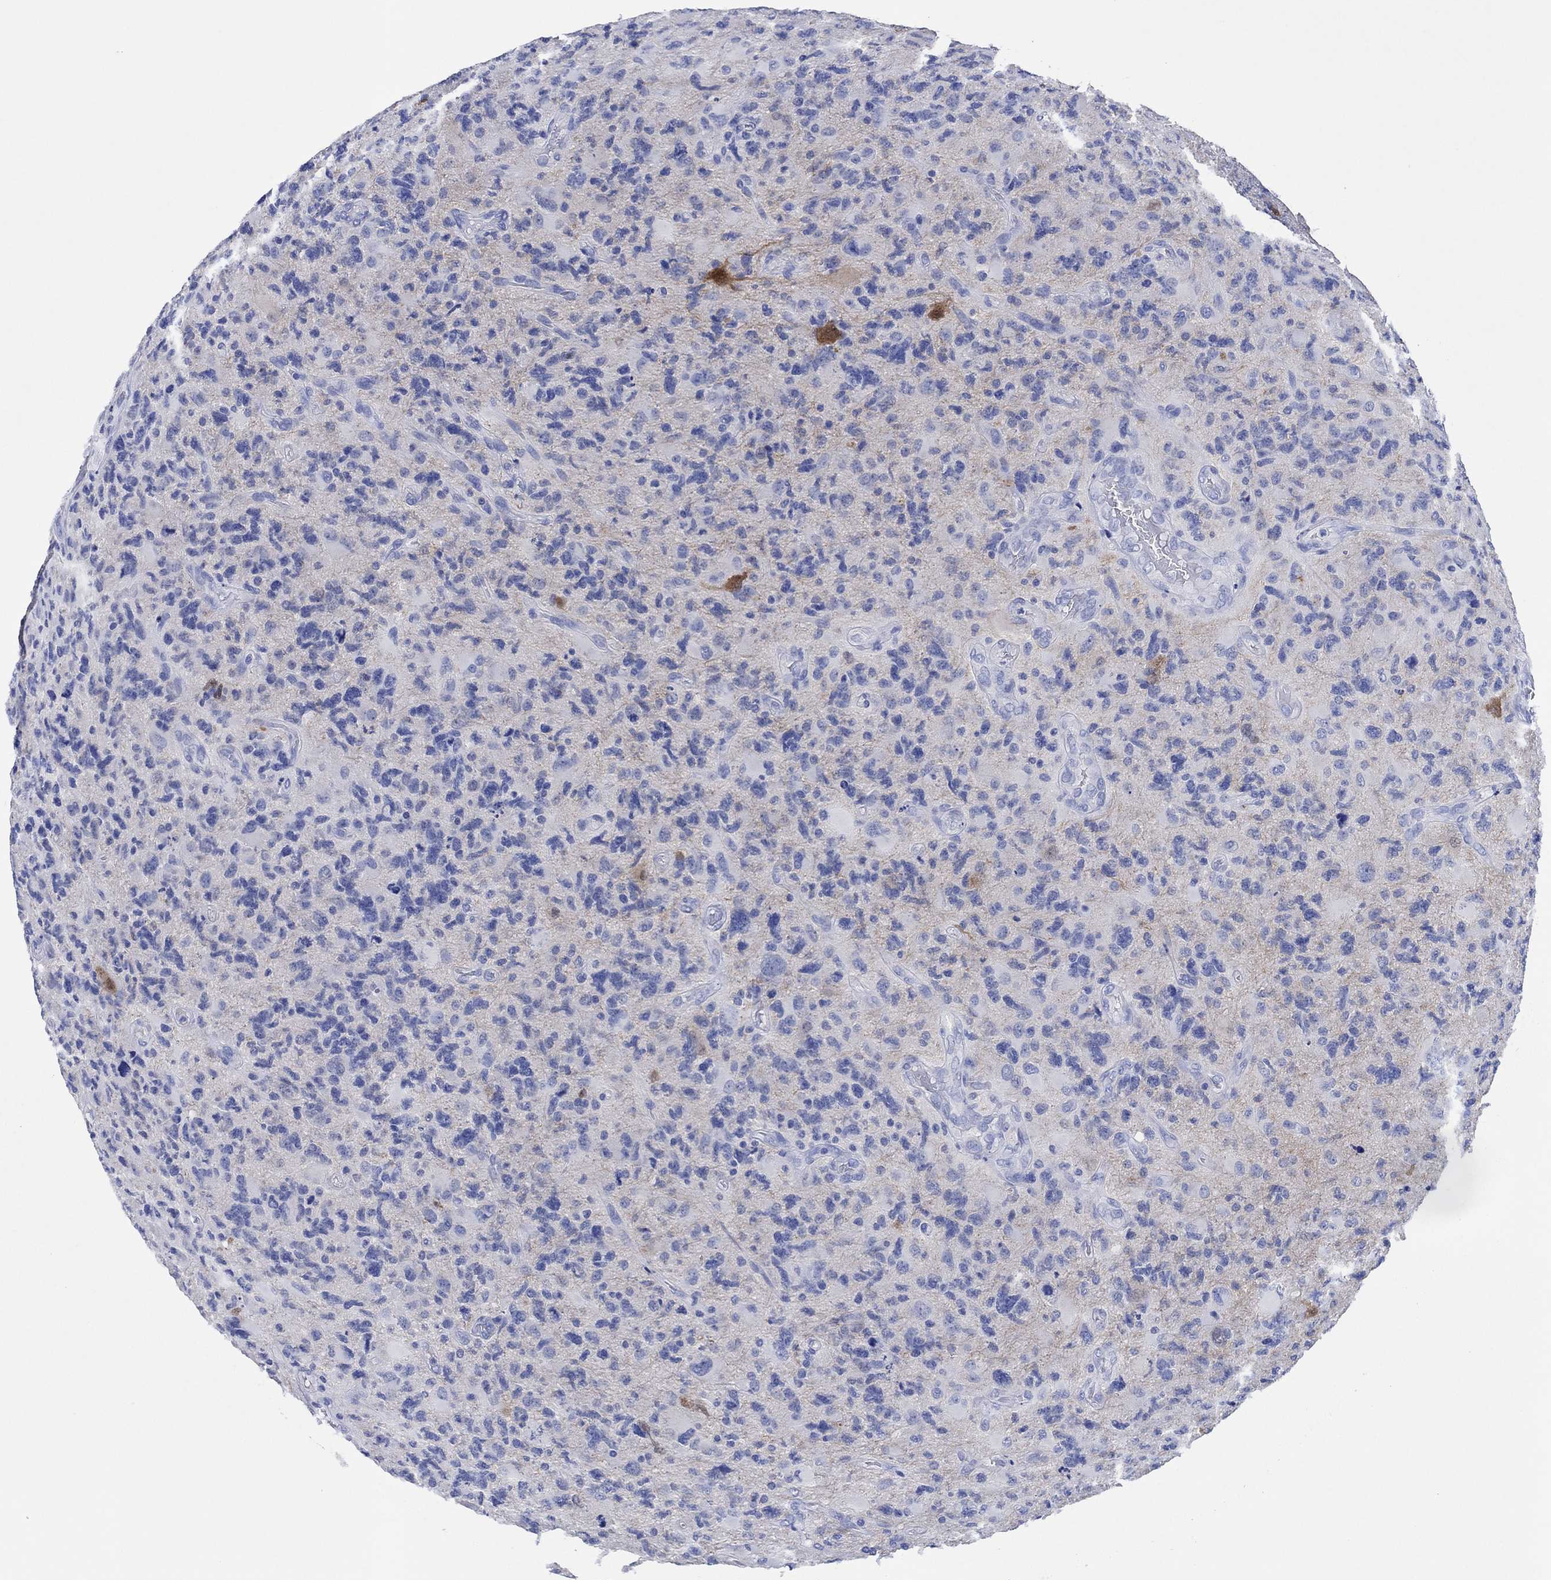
{"staining": {"intensity": "negative", "quantity": "none", "location": "none"}, "tissue": "glioma", "cell_type": "Tumor cells", "image_type": "cancer", "snomed": [{"axis": "morphology", "description": "Glioma, malignant, High grade"}, {"axis": "topography", "description": "Cerebral cortex"}], "caption": "Image shows no significant protein staining in tumor cells of glioma.", "gene": "CPNE6", "patient": {"sex": "male", "age": 70}}